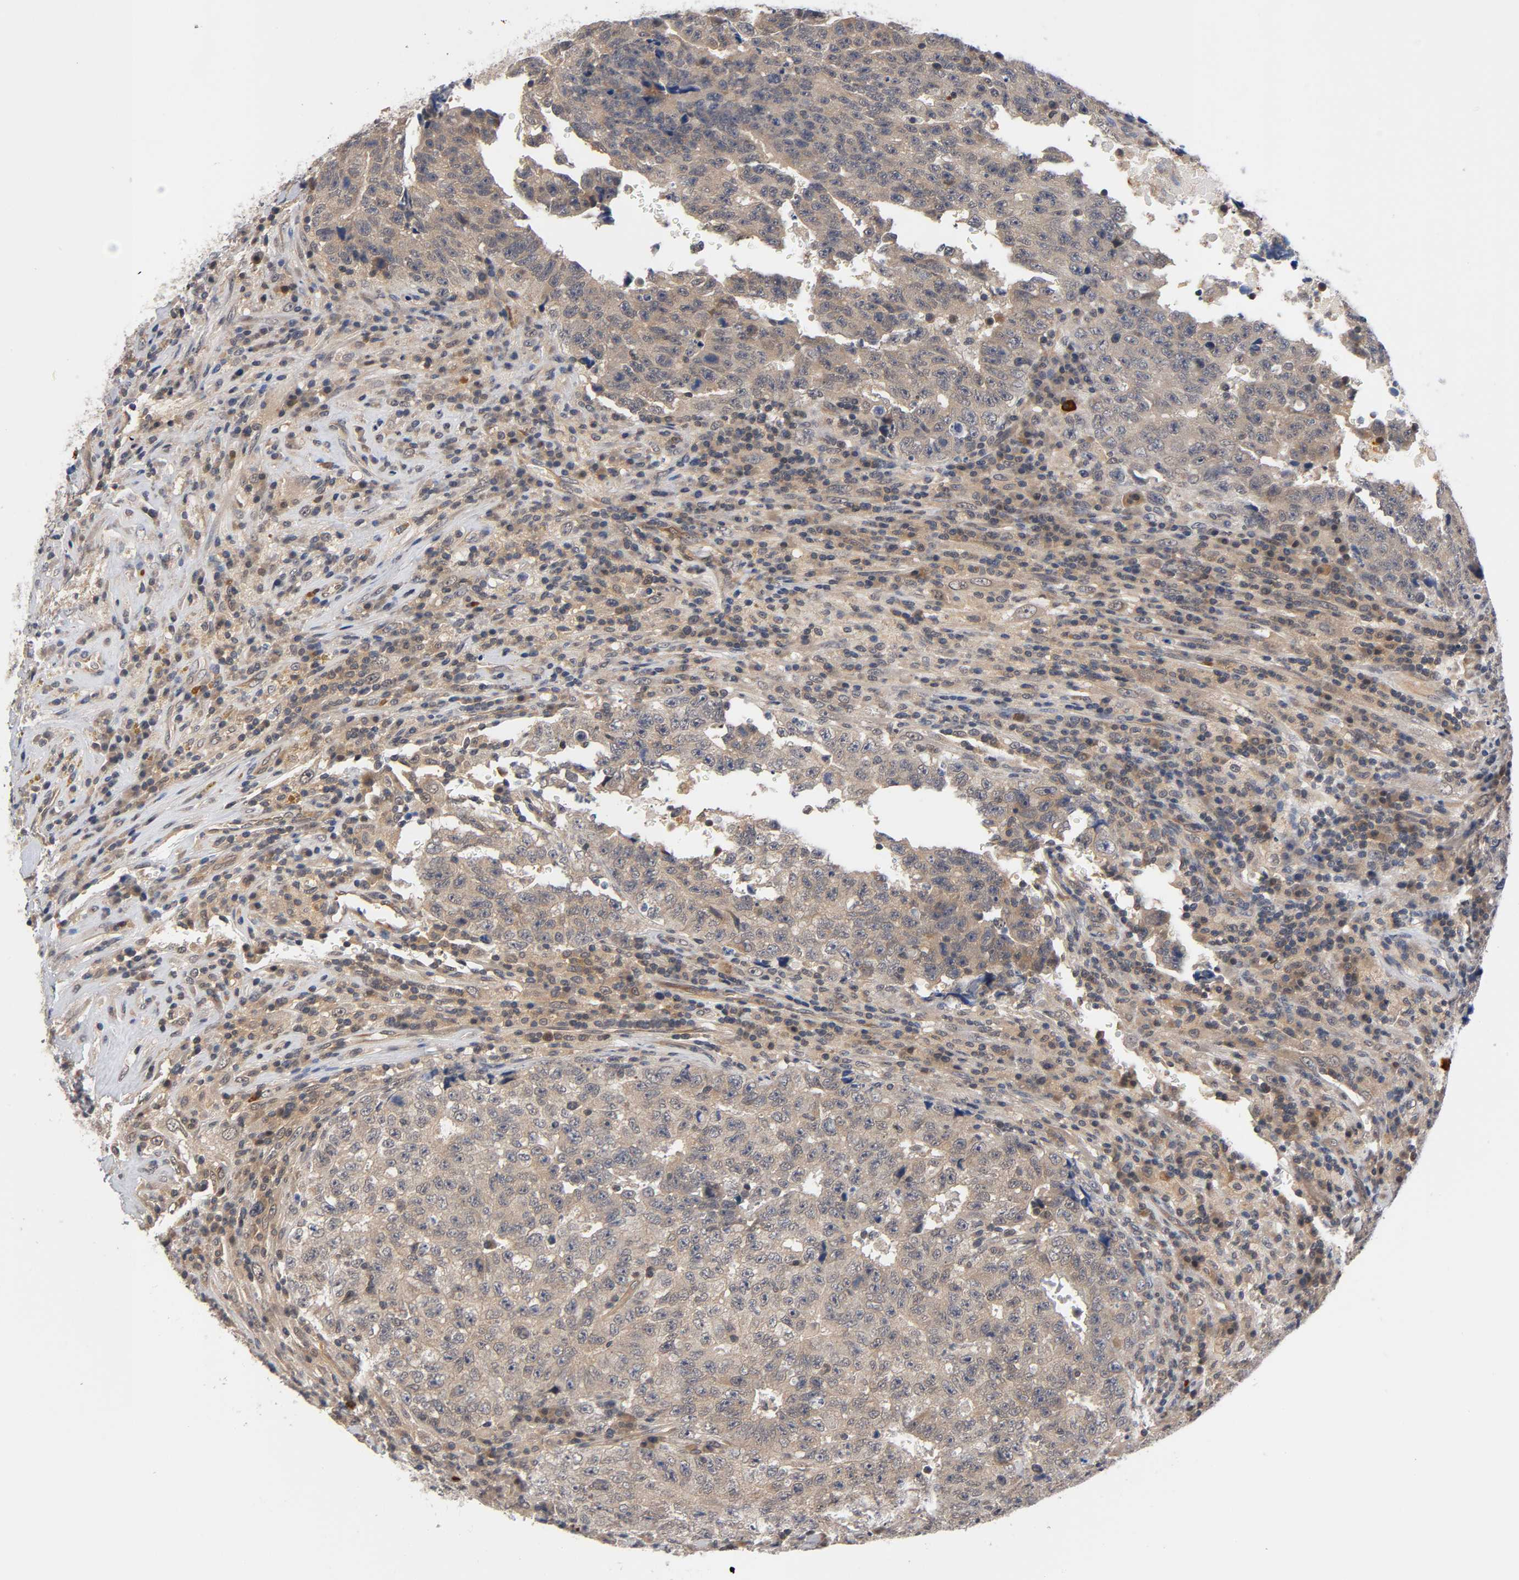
{"staining": {"intensity": "weak", "quantity": "25%-75%", "location": "cytoplasmic/membranous"}, "tissue": "testis cancer", "cell_type": "Tumor cells", "image_type": "cancer", "snomed": [{"axis": "morphology", "description": "Necrosis, NOS"}, {"axis": "morphology", "description": "Carcinoma, Embryonal, NOS"}, {"axis": "topography", "description": "Testis"}], "caption": "Weak cytoplasmic/membranous protein staining is appreciated in about 25%-75% of tumor cells in testis cancer.", "gene": "PRKAB1", "patient": {"sex": "male", "age": 19}}